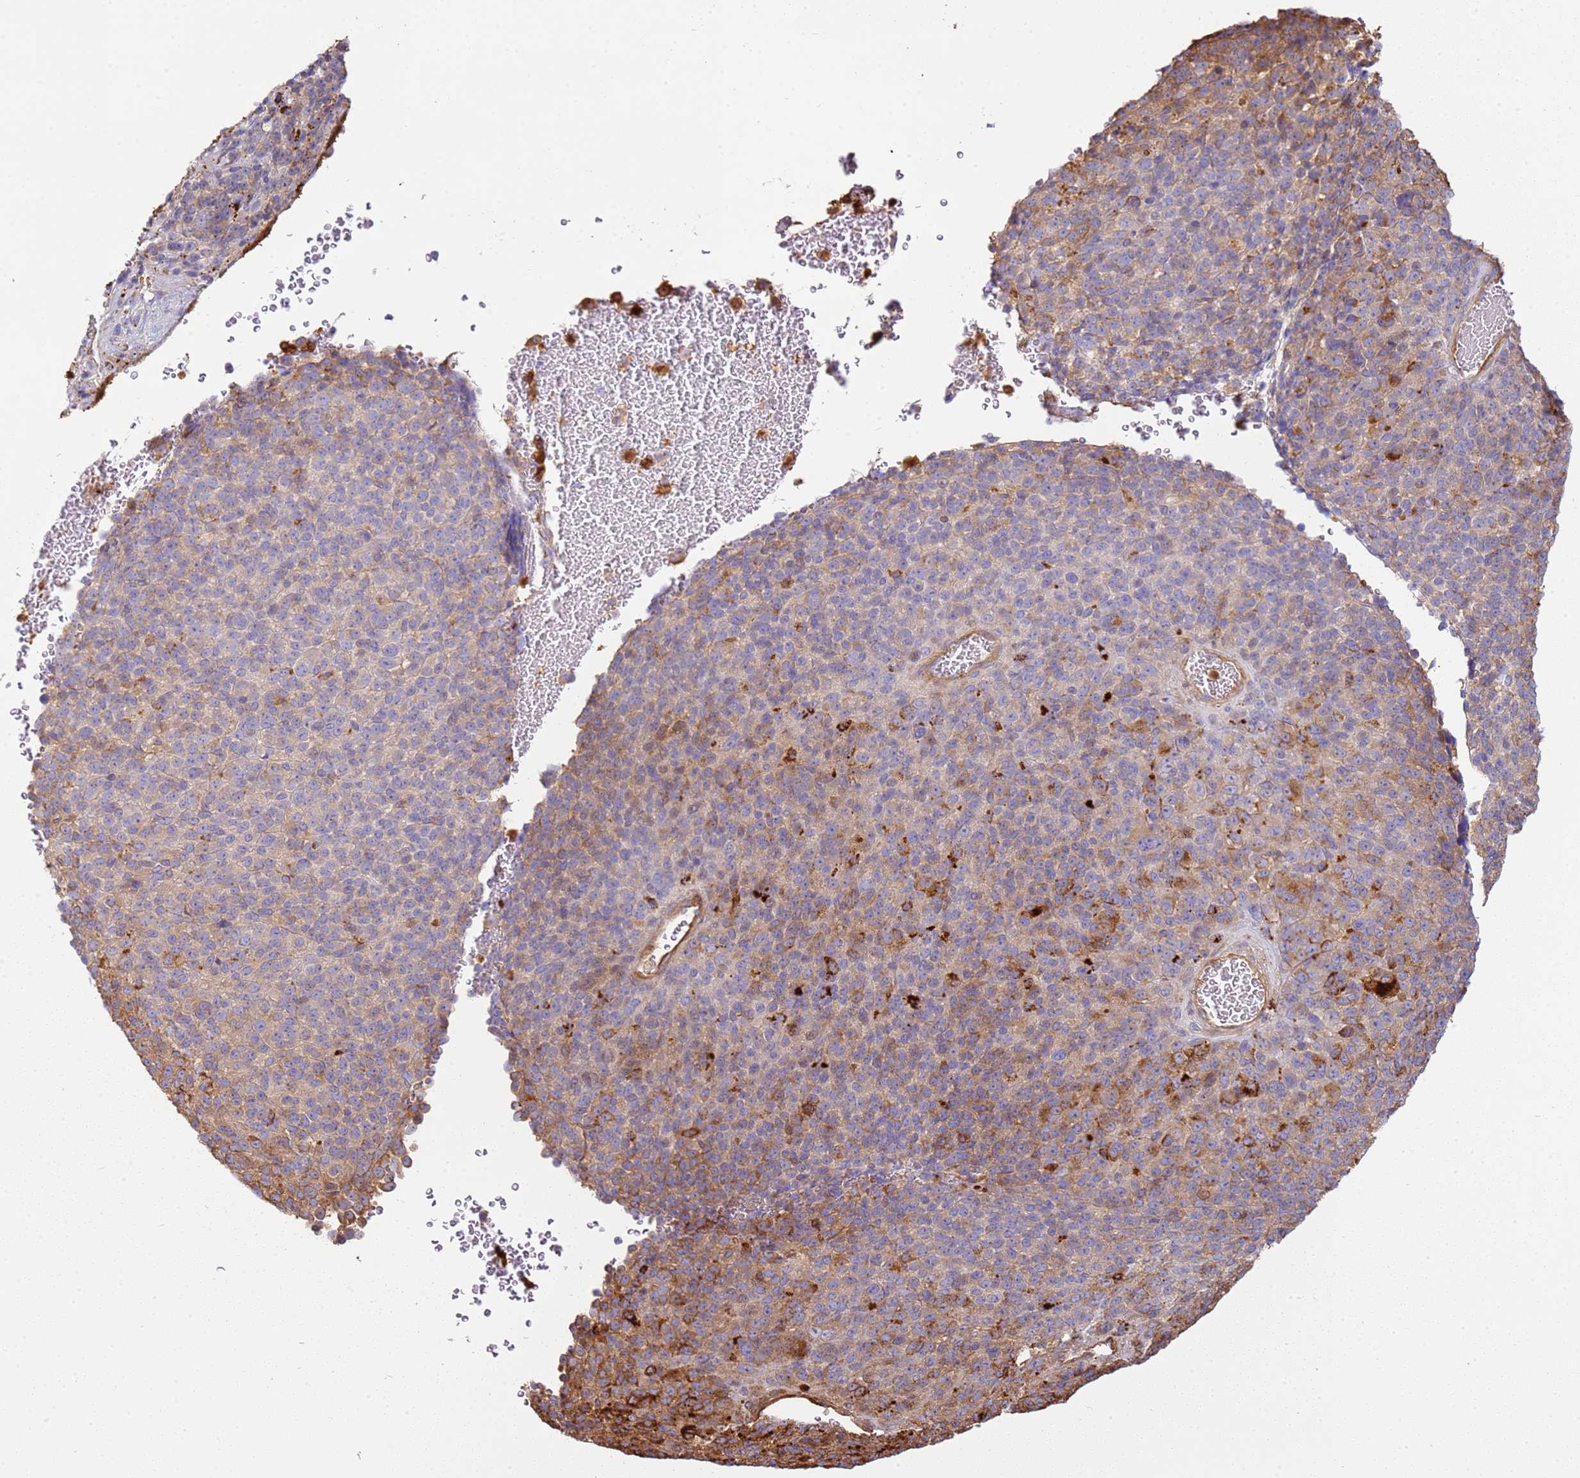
{"staining": {"intensity": "moderate", "quantity": "<25%", "location": "cytoplasmic/membranous"}, "tissue": "melanoma", "cell_type": "Tumor cells", "image_type": "cancer", "snomed": [{"axis": "morphology", "description": "Malignant melanoma, Metastatic site"}, {"axis": "topography", "description": "Brain"}], "caption": "Immunohistochemical staining of melanoma exhibits low levels of moderate cytoplasmic/membranous protein expression in about <25% of tumor cells. The protein is shown in brown color, while the nuclei are stained blue.", "gene": "NDUFAF4", "patient": {"sex": "female", "age": 56}}